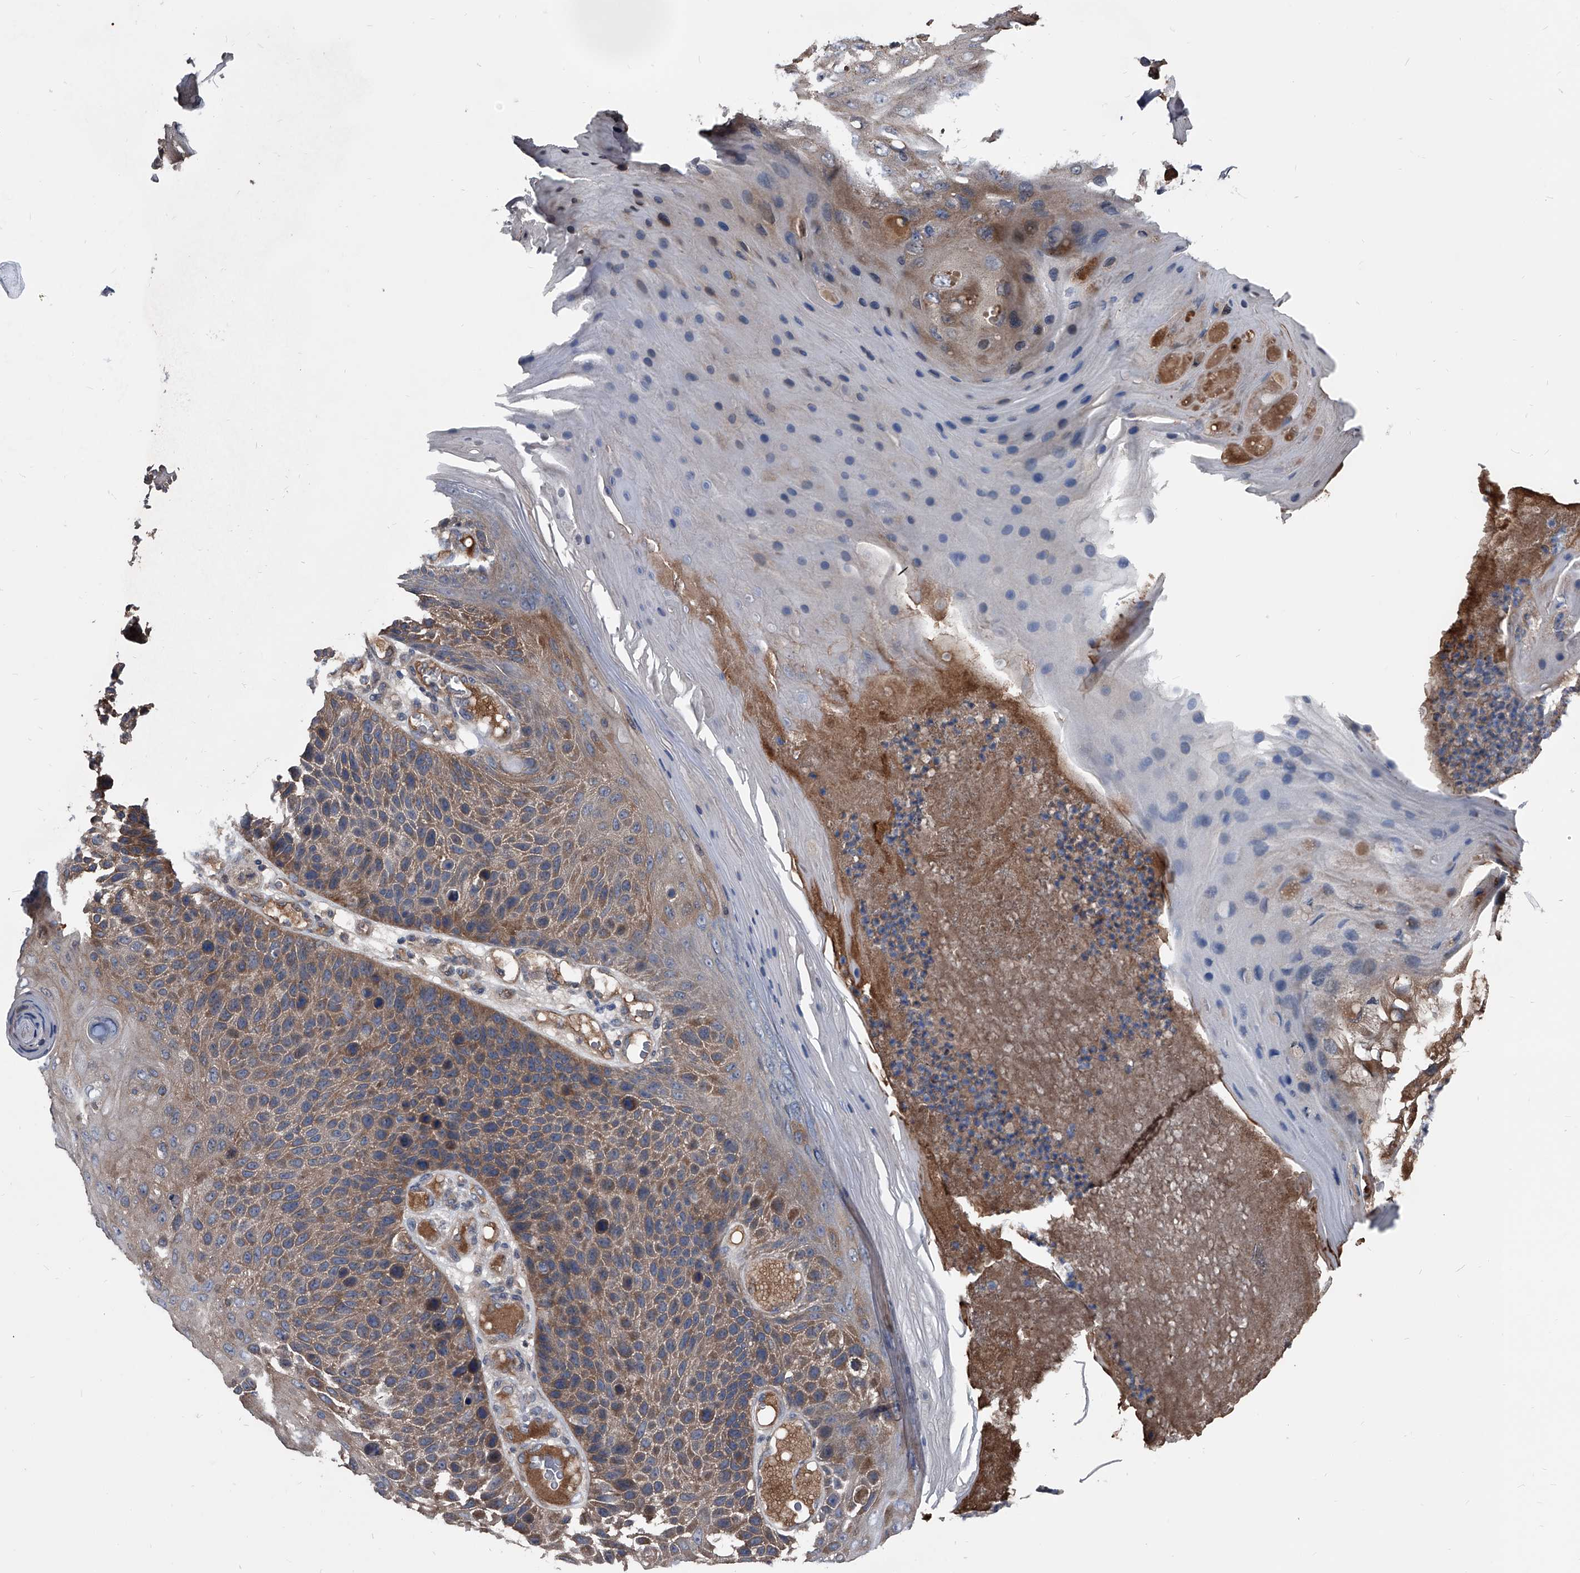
{"staining": {"intensity": "moderate", "quantity": ">75%", "location": "cytoplasmic/membranous"}, "tissue": "skin cancer", "cell_type": "Tumor cells", "image_type": "cancer", "snomed": [{"axis": "morphology", "description": "Squamous cell carcinoma, NOS"}, {"axis": "topography", "description": "Skin"}], "caption": "Skin cancer (squamous cell carcinoma) tissue displays moderate cytoplasmic/membranous positivity in approximately >75% of tumor cells", "gene": "KIF13A", "patient": {"sex": "female", "age": 88}}